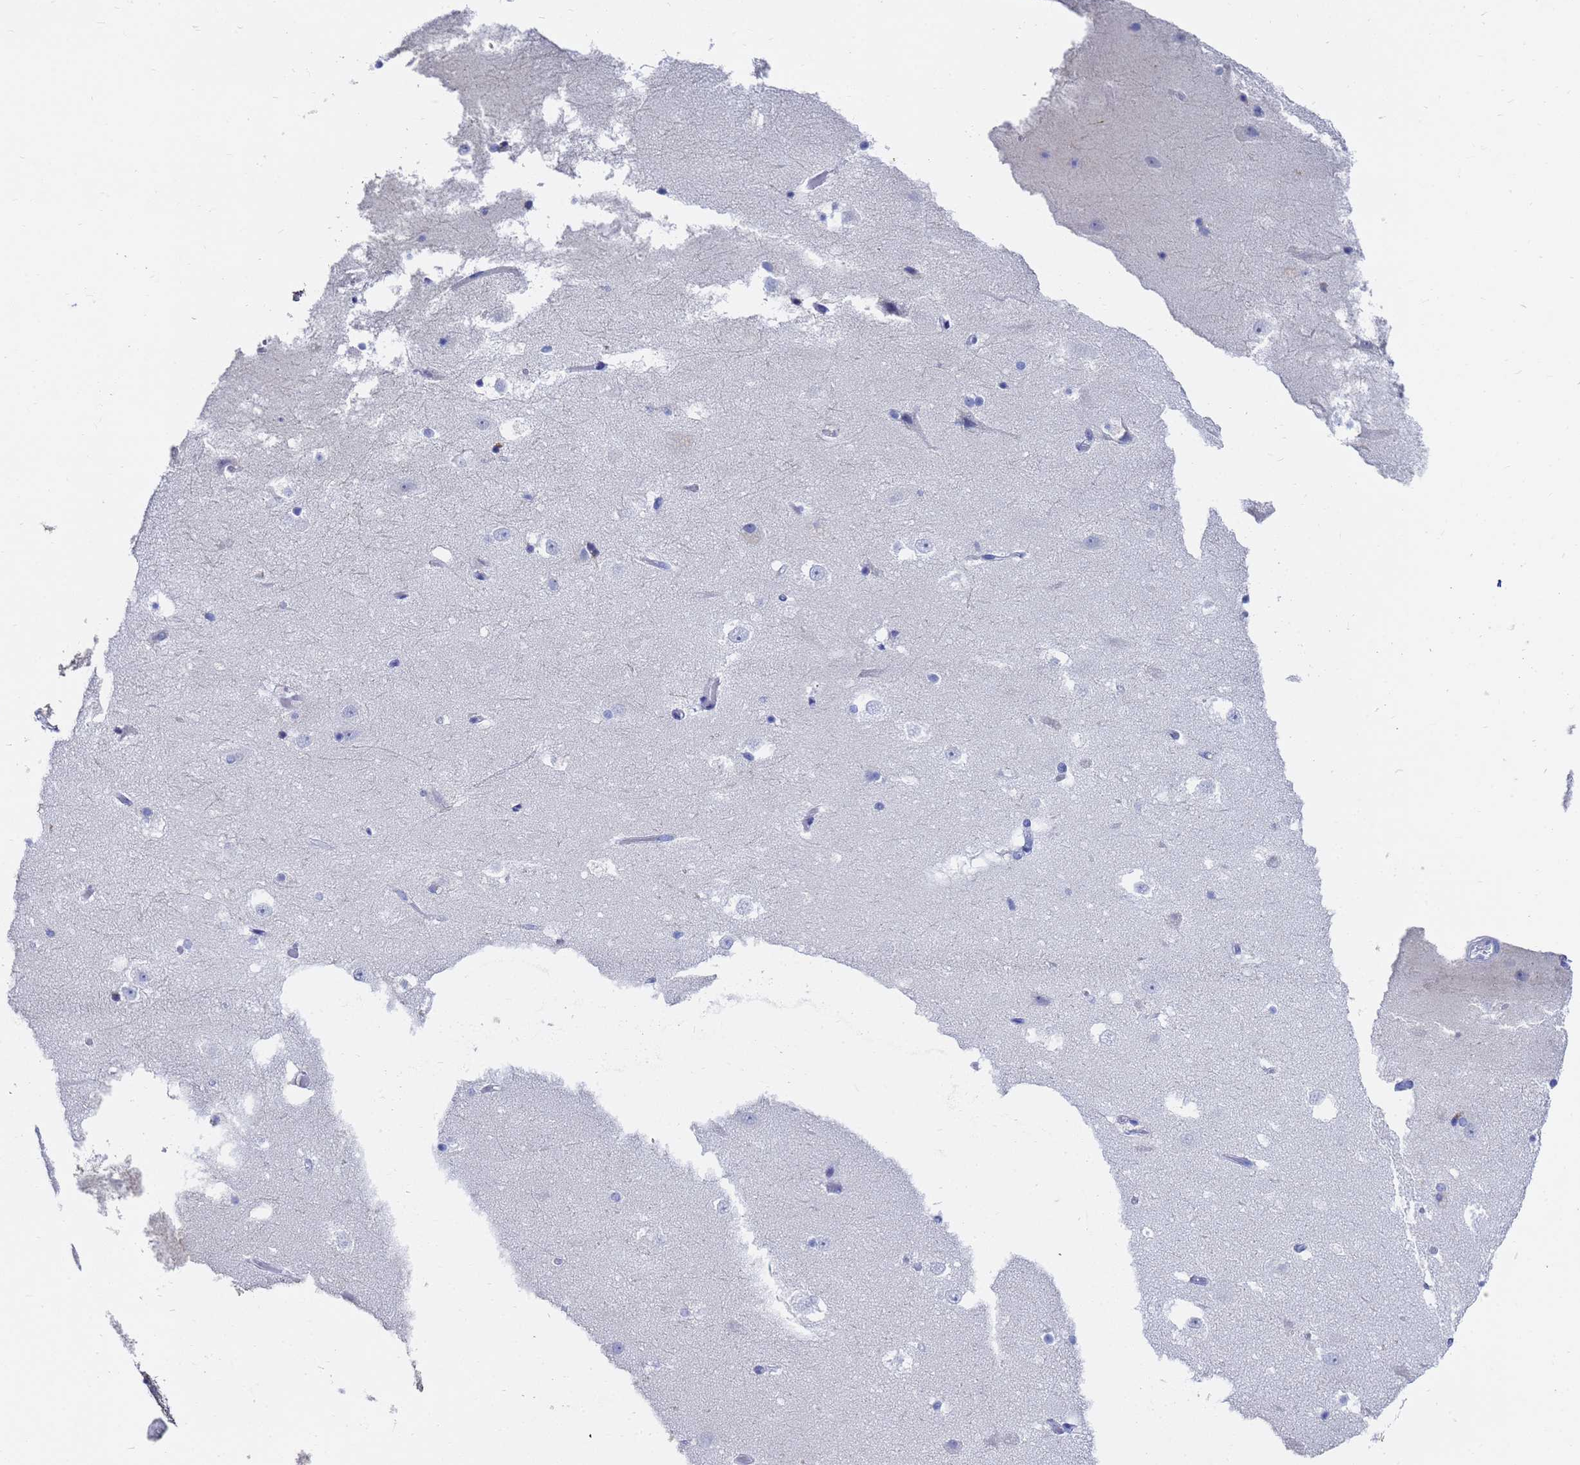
{"staining": {"intensity": "negative", "quantity": "none", "location": "none"}, "tissue": "hippocampus", "cell_type": "Glial cells", "image_type": "normal", "snomed": [{"axis": "morphology", "description": "Normal tissue, NOS"}, {"axis": "topography", "description": "Hippocampus"}], "caption": "This histopathology image is of benign hippocampus stained with immunohistochemistry (IHC) to label a protein in brown with the nuclei are counter-stained blue. There is no staining in glial cells.", "gene": "C2orf72", "patient": {"sex": "female", "age": 52}}